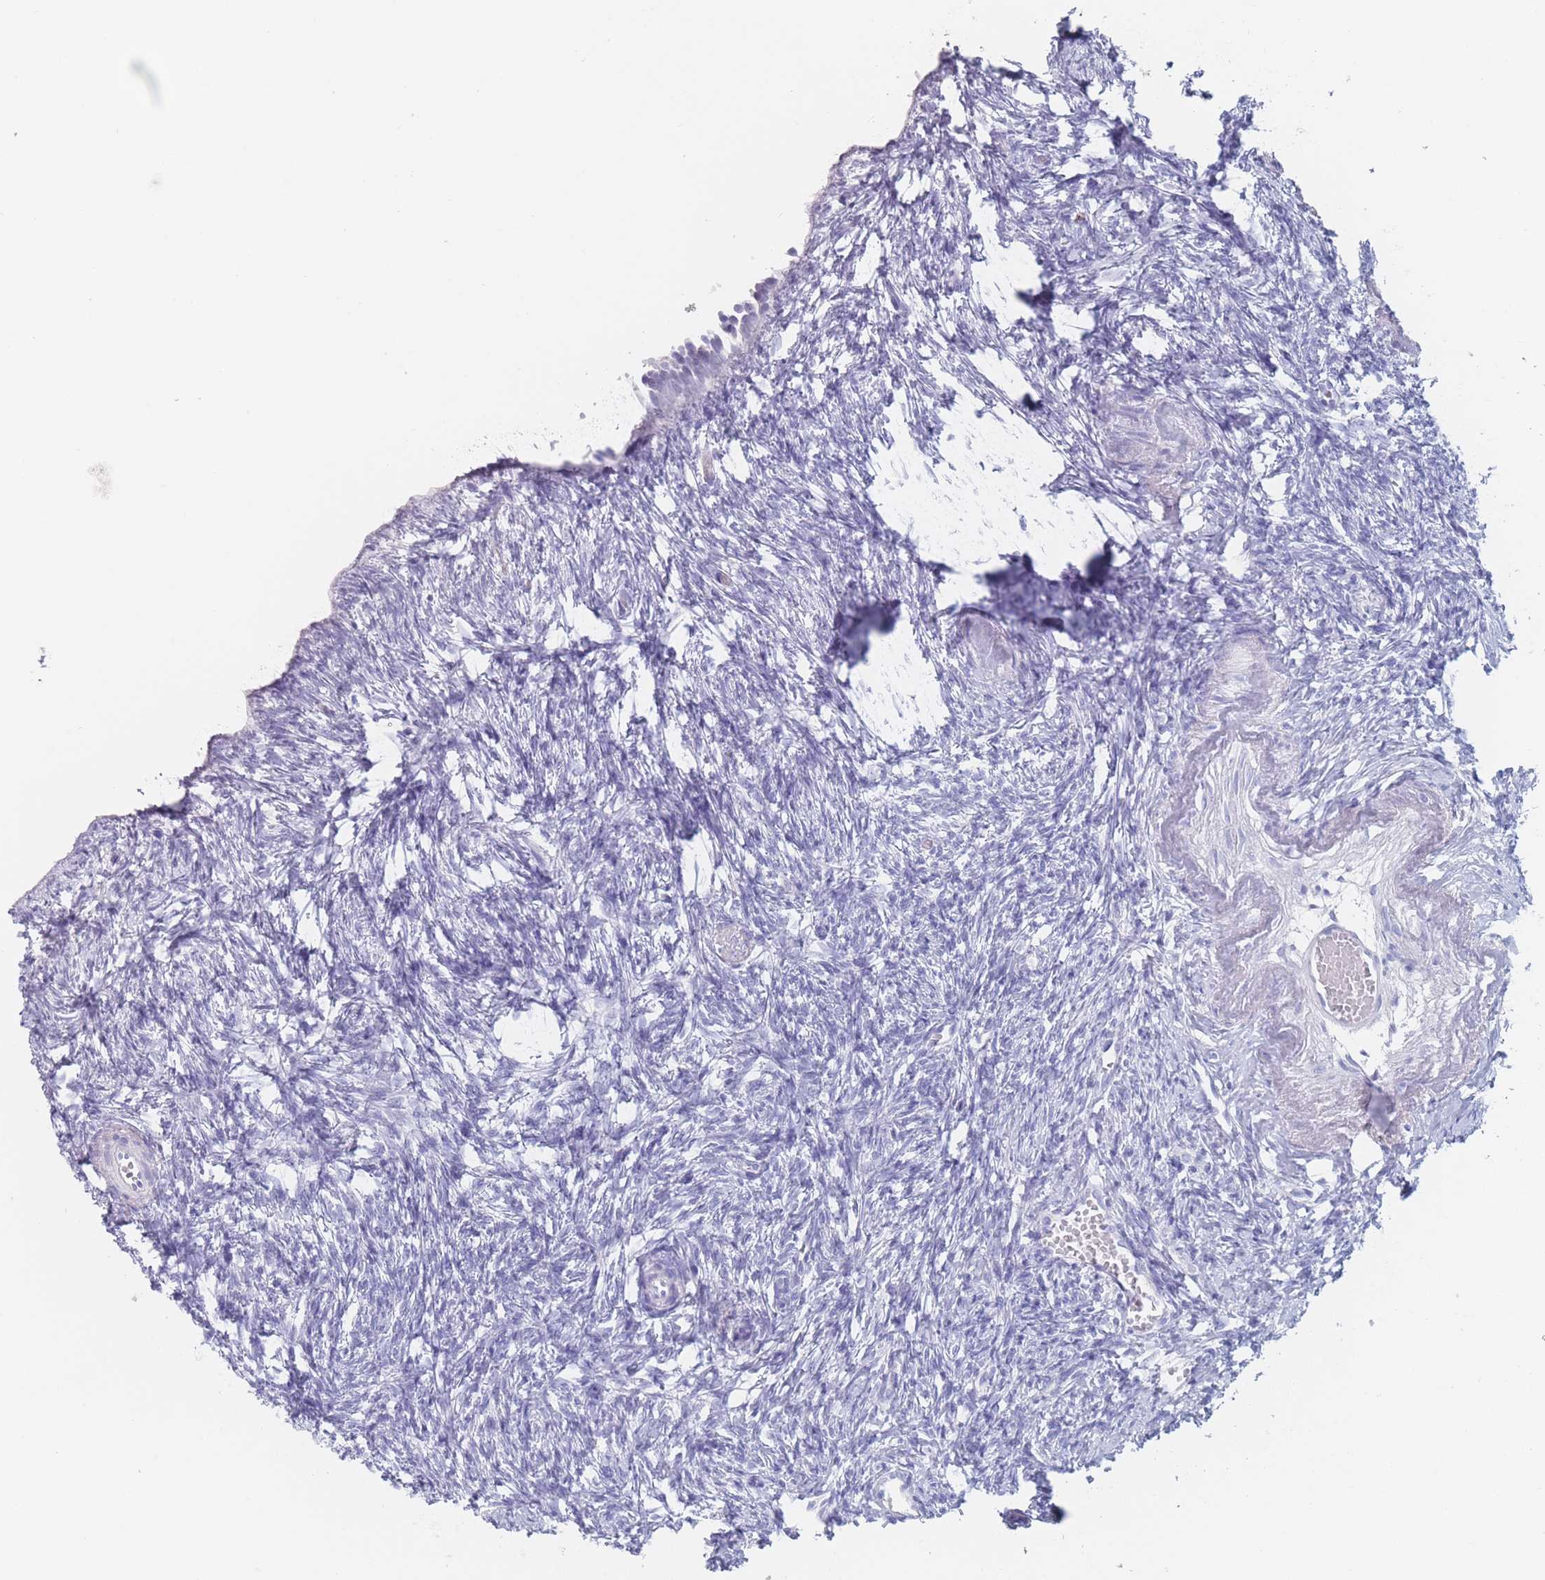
{"staining": {"intensity": "negative", "quantity": "none", "location": "none"}, "tissue": "ovary", "cell_type": "Ovarian stroma cells", "image_type": "normal", "snomed": [{"axis": "morphology", "description": "Normal tissue, NOS"}, {"axis": "topography", "description": "Ovary"}], "caption": "Immunohistochemical staining of benign human ovary displays no significant staining in ovarian stroma cells.", "gene": "ATP1A3", "patient": {"sex": "female", "age": 51}}